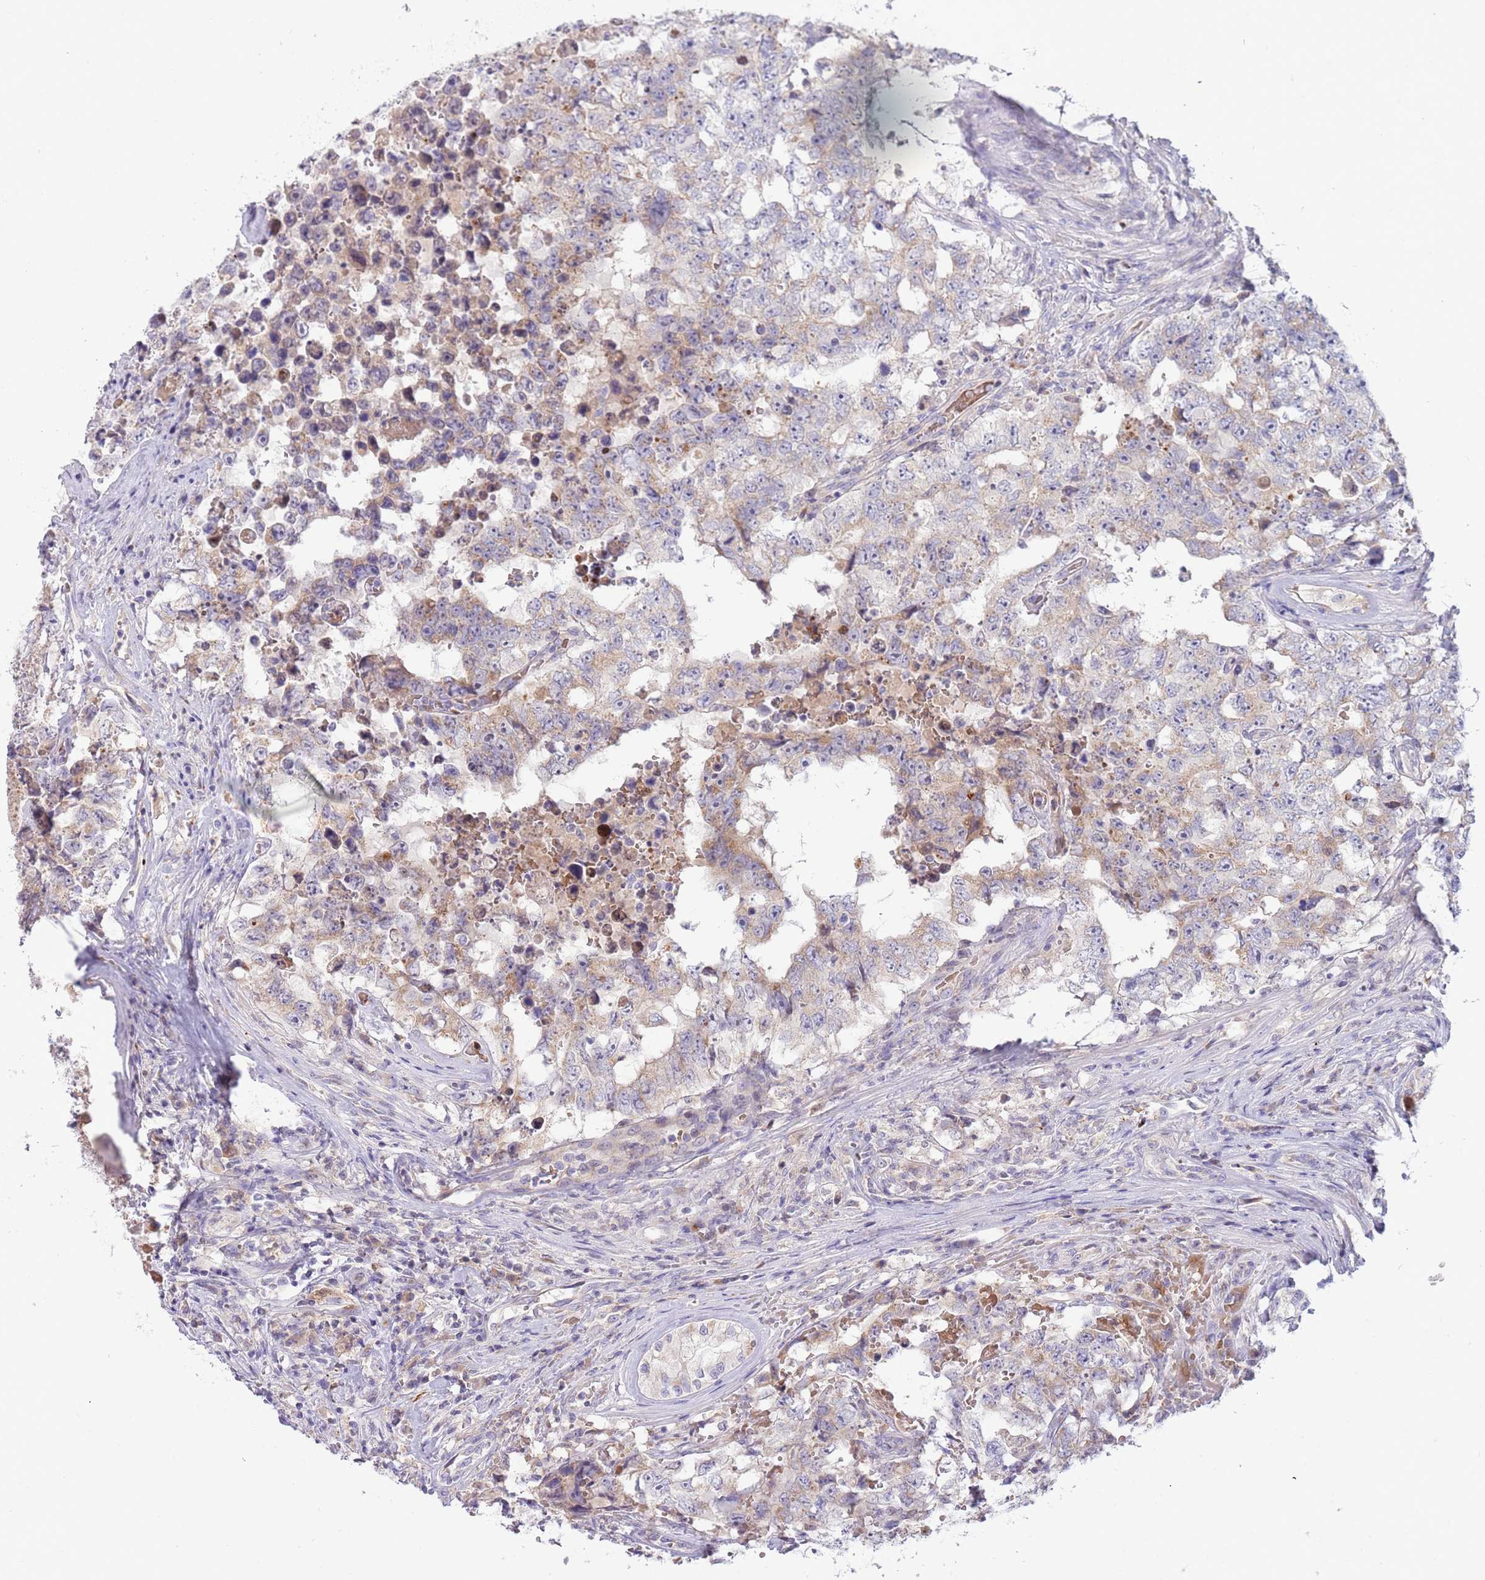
{"staining": {"intensity": "weak", "quantity": "25%-75%", "location": "cytoplasmic/membranous"}, "tissue": "testis cancer", "cell_type": "Tumor cells", "image_type": "cancer", "snomed": [{"axis": "morphology", "description": "Normal tissue, NOS"}, {"axis": "morphology", "description": "Carcinoma, Embryonal, NOS"}, {"axis": "topography", "description": "Testis"}, {"axis": "topography", "description": "Epididymis"}], "caption": "This photomicrograph exhibits testis cancer (embryonal carcinoma) stained with immunohistochemistry to label a protein in brown. The cytoplasmic/membranous of tumor cells show weak positivity for the protein. Nuclei are counter-stained blue.", "gene": "DDHD1", "patient": {"sex": "male", "age": 25}}